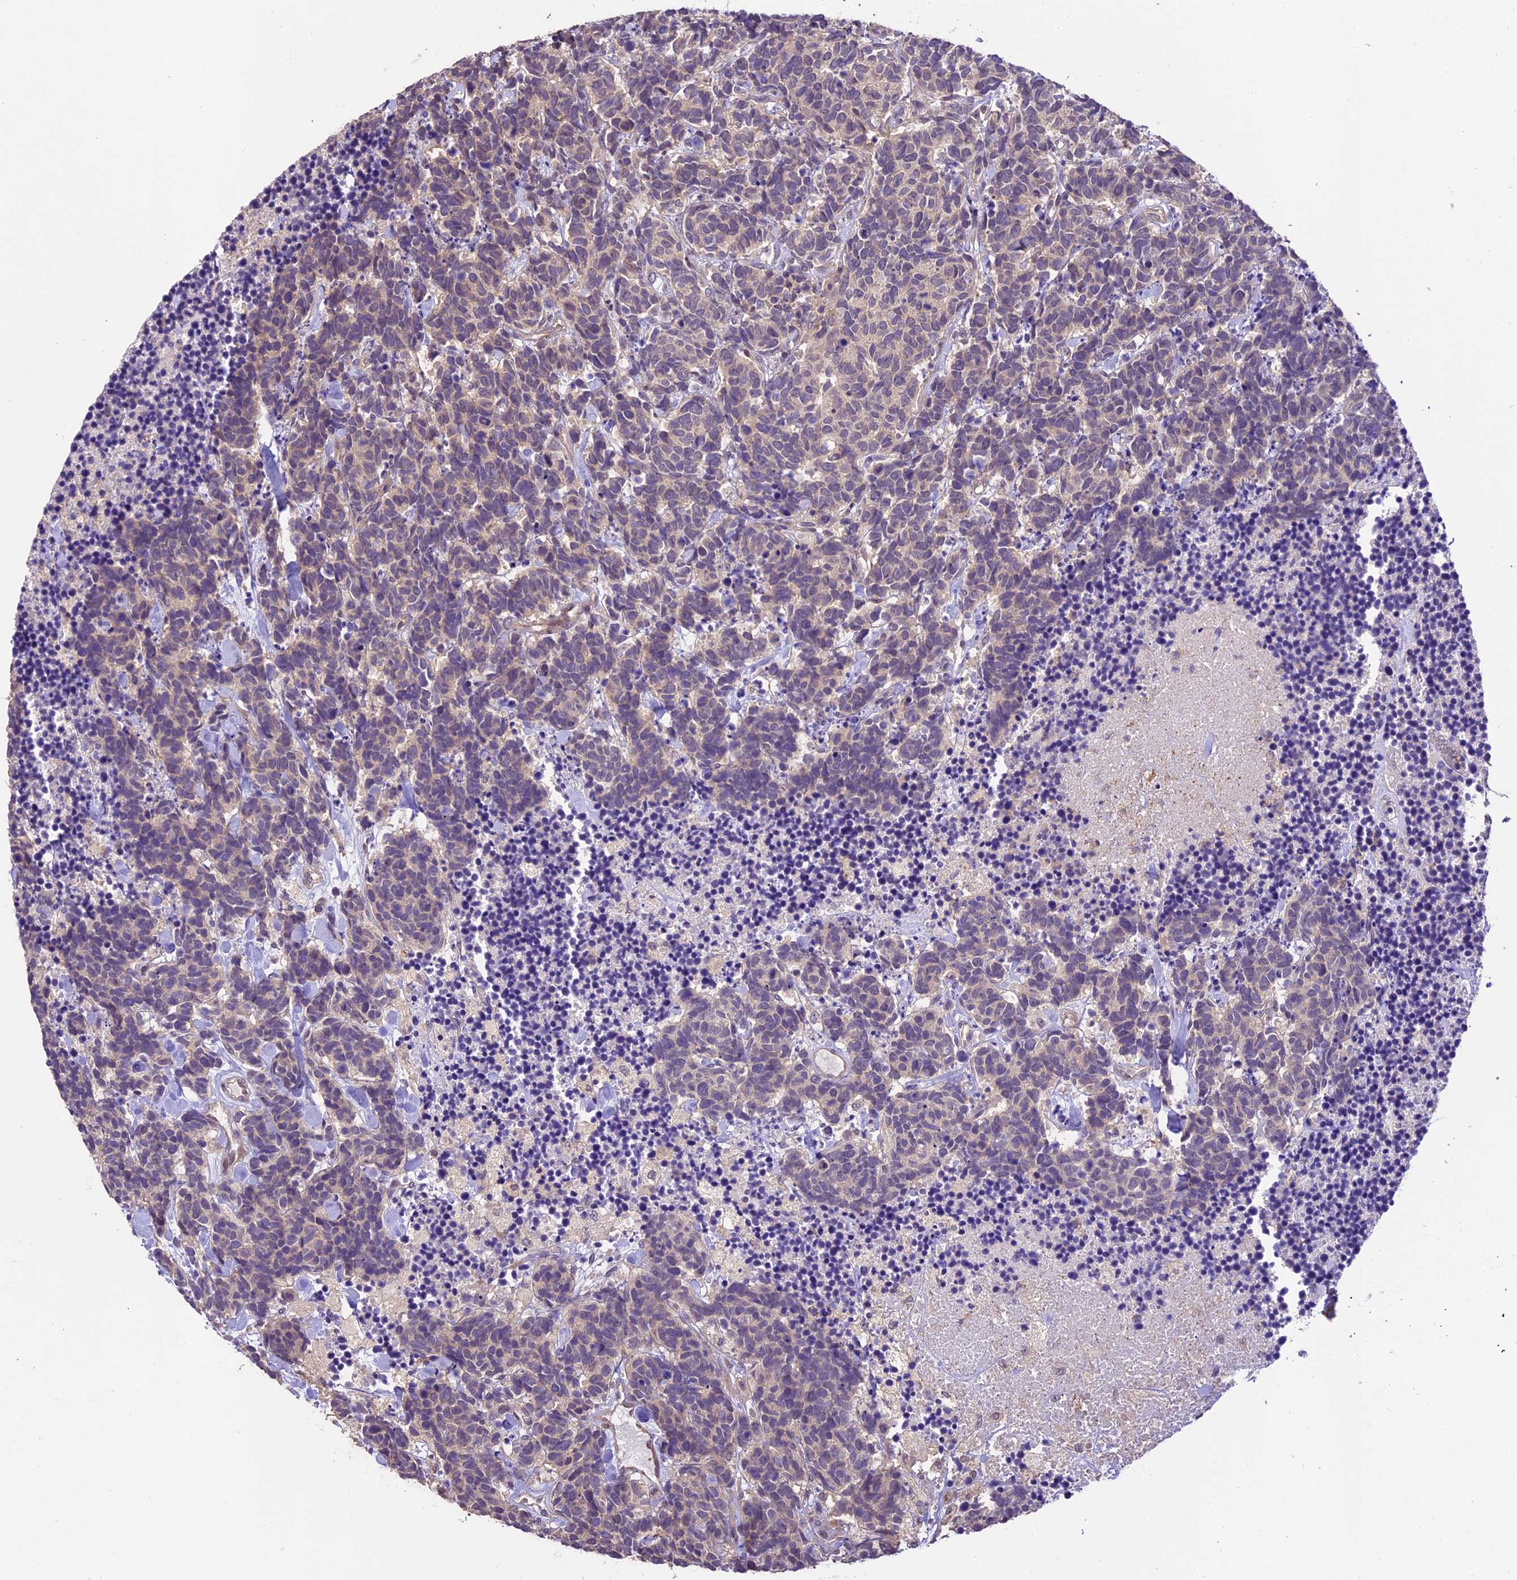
{"staining": {"intensity": "weak", "quantity": ">75%", "location": "cytoplasmic/membranous"}, "tissue": "carcinoid", "cell_type": "Tumor cells", "image_type": "cancer", "snomed": [{"axis": "morphology", "description": "Carcinoma, NOS"}, {"axis": "morphology", "description": "Carcinoid, malignant, NOS"}, {"axis": "topography", "description": "Prostate"}], "caption": "Immunohistochemistry staining of carcinoid, which exhibits low levels of weak cytoplasmic/membranous expression in approximately >75% of tumor cells indicating weak cytoplasmic/membranous protein staining. The staining was performed using DAB (3,3'-diaminobenzidine) (brown) for protein detection and nuclei were counterstained in hematoxylin (blue).", "gene": "DGKH", "patient": {"sex": "male", "age": 57}}